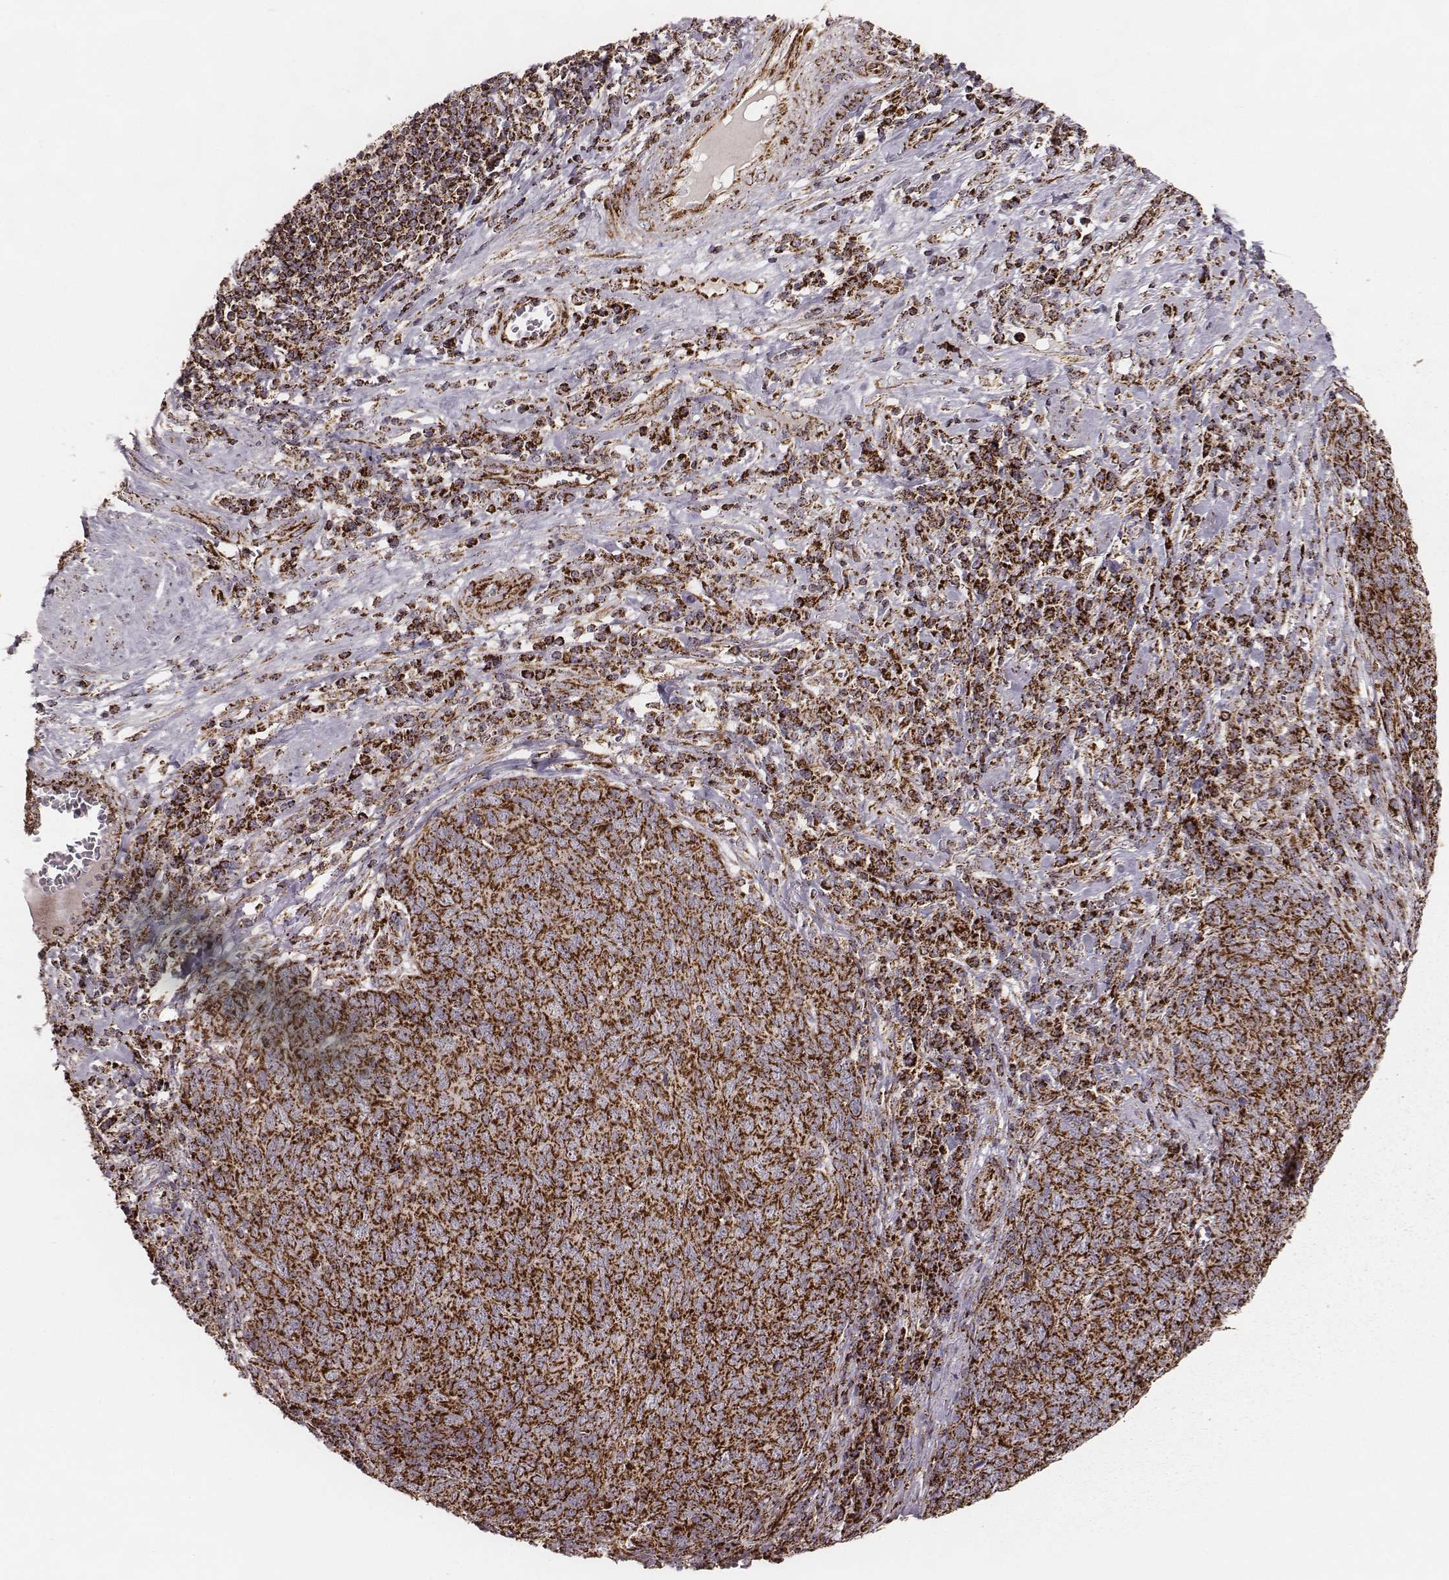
{"staining": {"intensity": "strong", "quantity": "25%-75%", "location": "cytoplasmic/membranous"}, "tissue": "skin cancer", "cell_type": "Tumor cells", "image_type": "cancer", "snomed": [{"axis": "morphology", "description": "Squamous cell carcinoma, NOS"}, {"axis": "topography", "description": "Skin"}, {"axis": "topography", "description": "Anal"}], "caption": "The image reveals a brown stain indicating the presence of a protein in the cytoplasmic/membranous of tumor cells in skin squamous cell carcinoma.", "gene": "TUFM", "patient": {"sex": "female", "age": 51}}